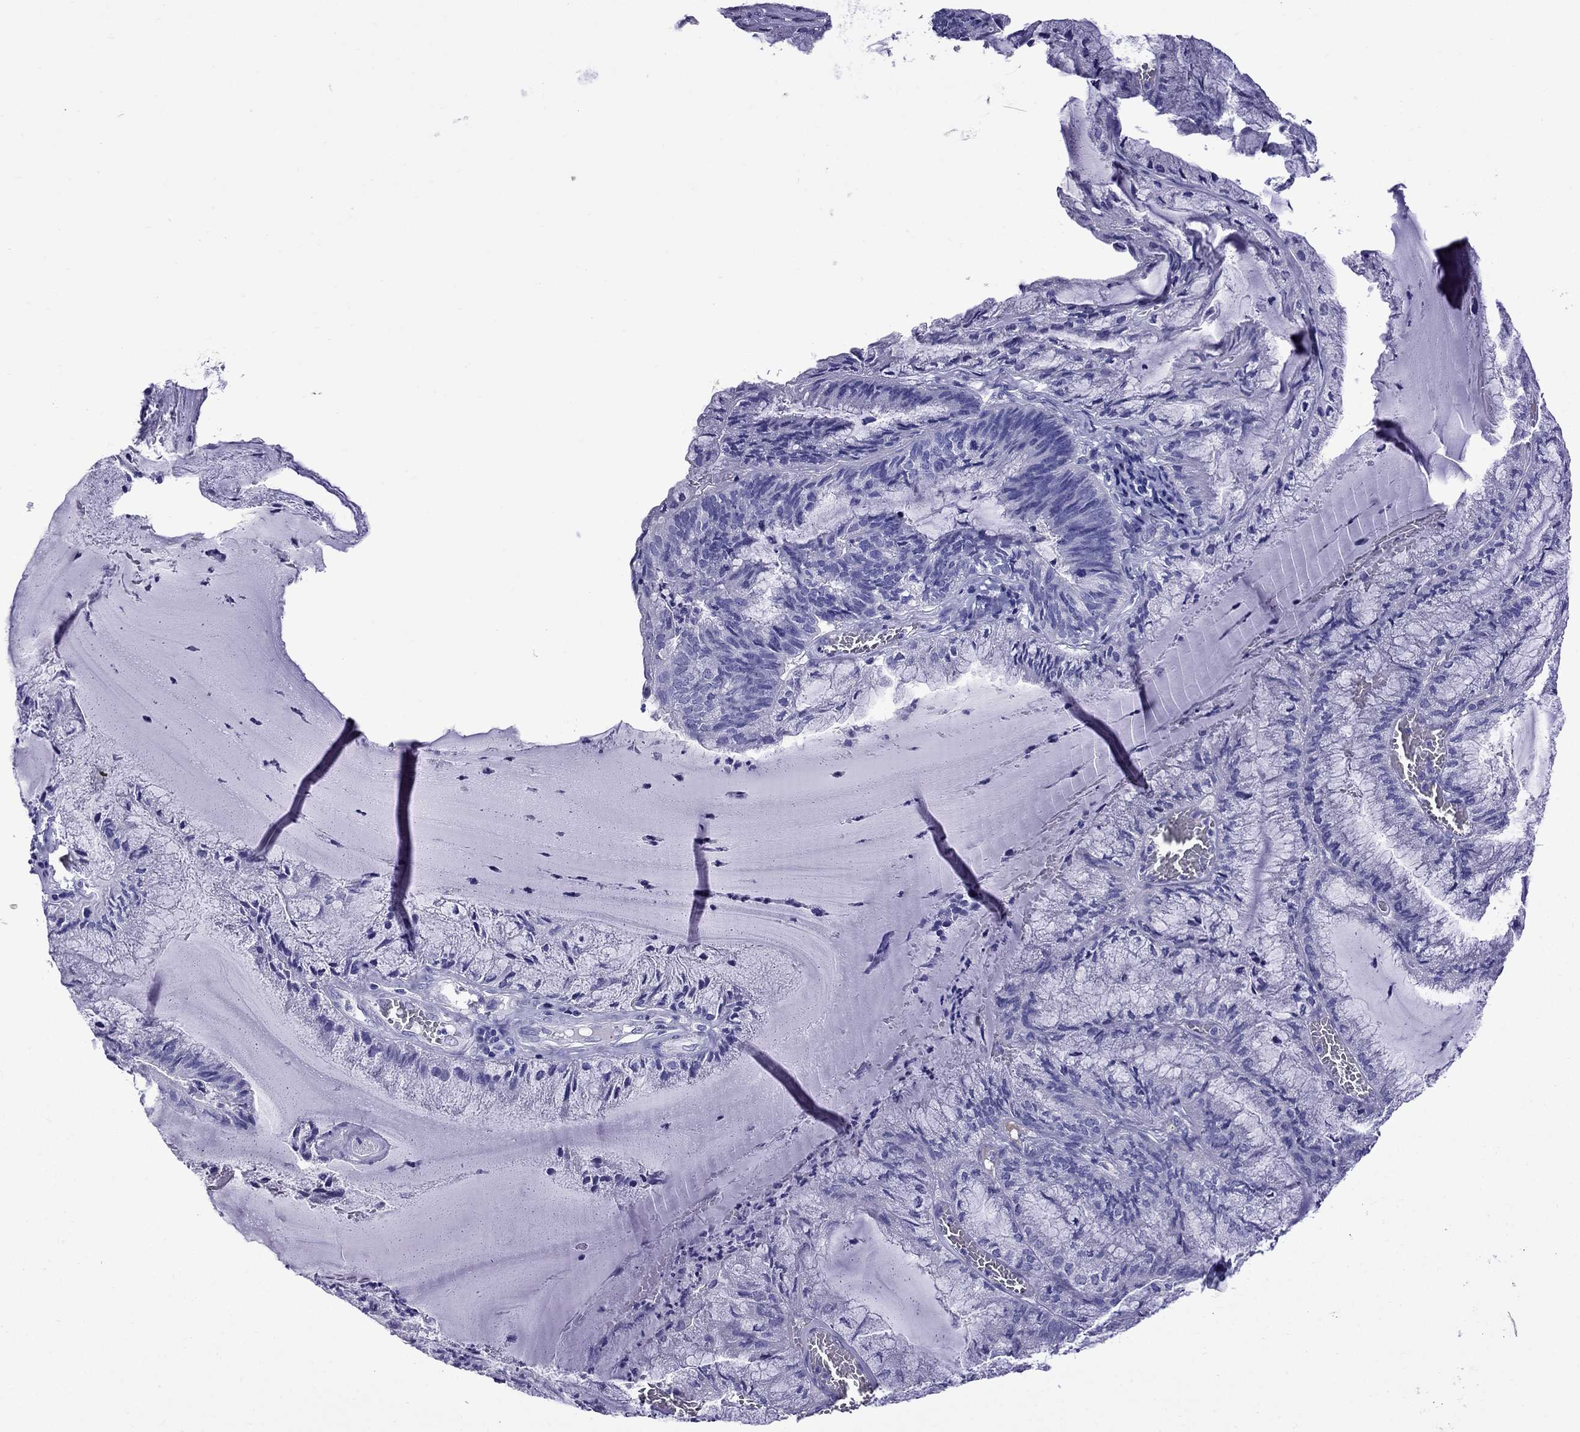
{"staining": {"intensity": "negative", "quantity": "none", "location": "none"}, "tissue": "endometrial cancer", "cell_type": "Tumor cells", "image_type": "cancer", "snomed": [{"axis": "morphology", "description": "Carcinoma, NOS"}, {"axis": "topography", "description": "Endometrium"}], "caption": "This is a micrograph of immunohistochemistry (IHC) staining of endometrial carcinoma, which shows no expression in tumor cells.", "gene": "CRYBA1", "patient": {"sex": "female", "age": 62}}